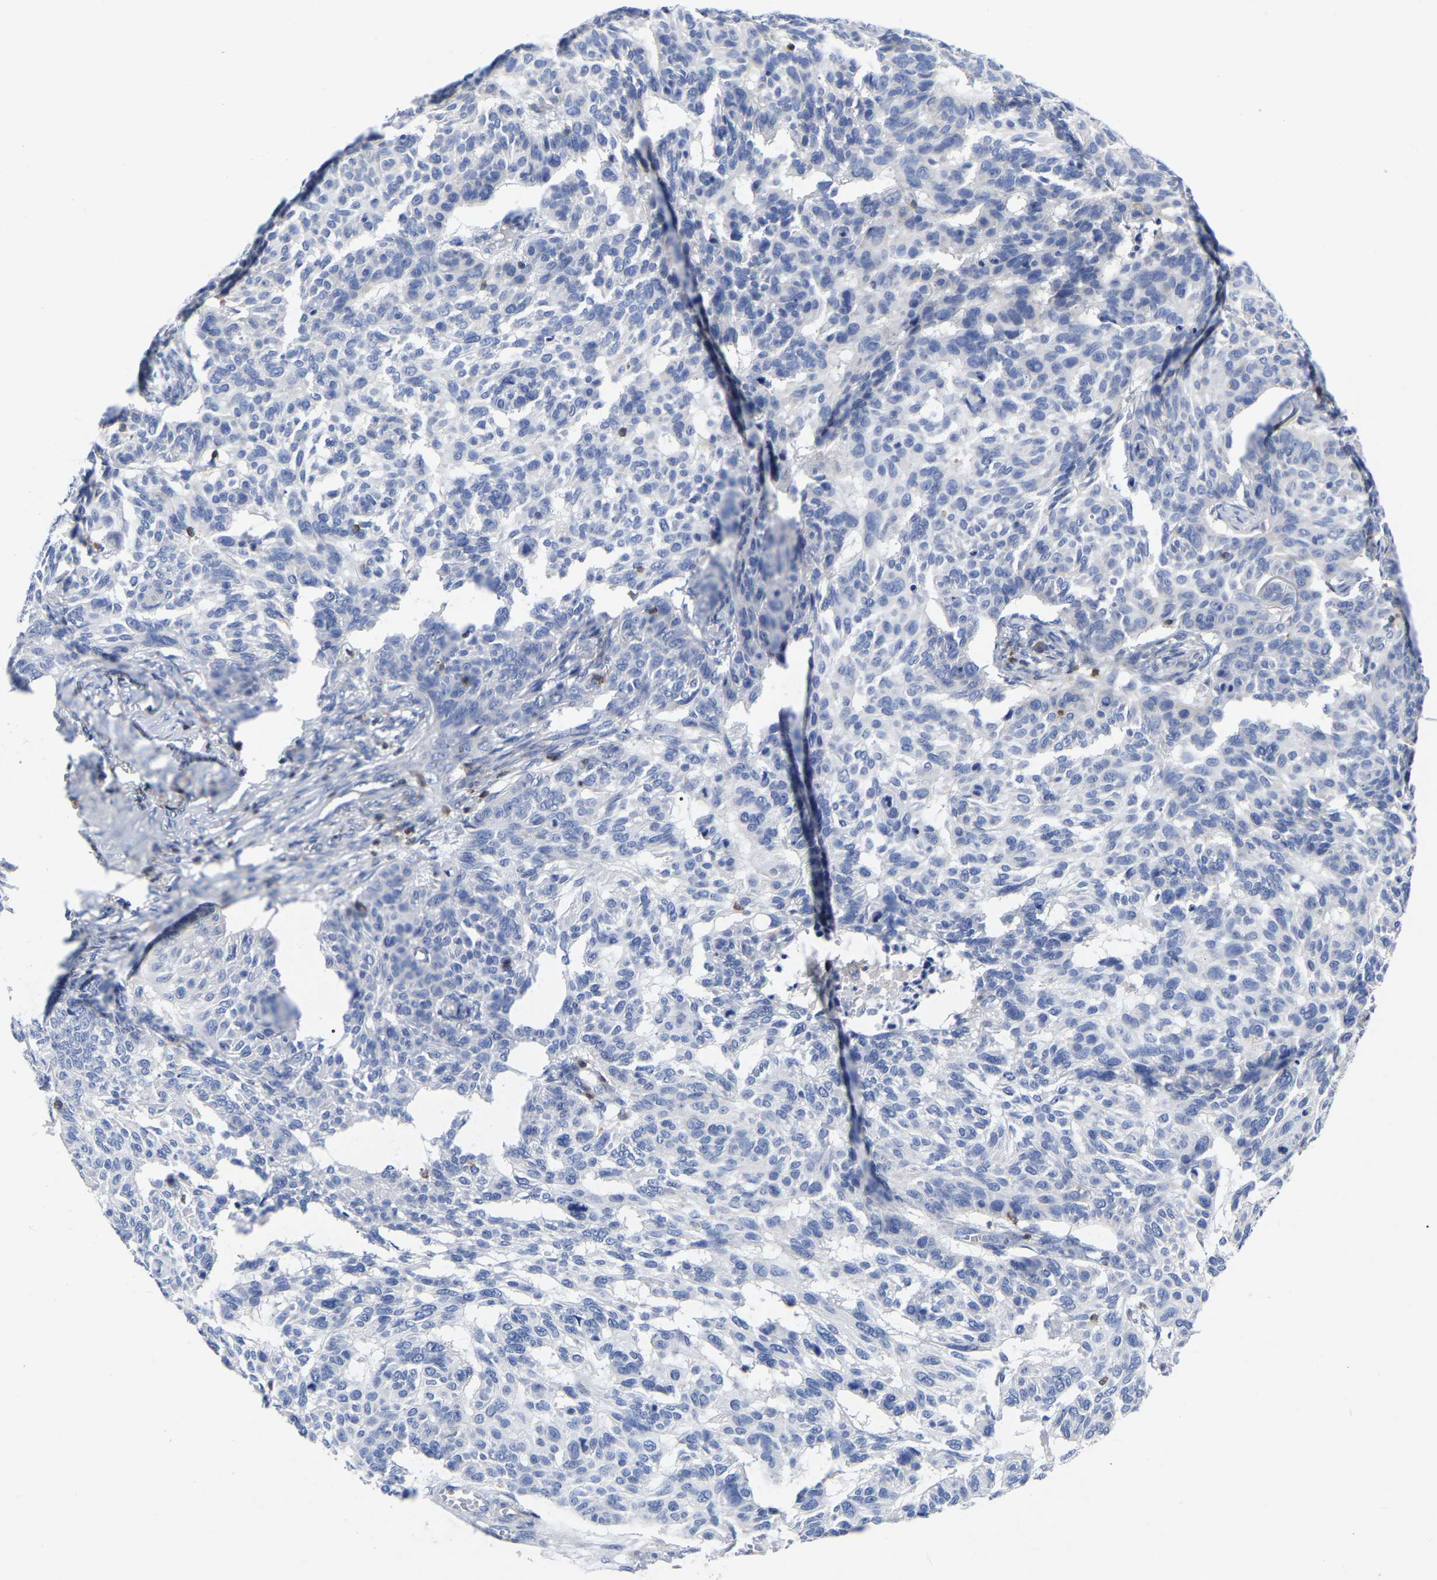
{"staining": {"intensity": "negative", "quantity": "none", "location": "none"}, "tissue": "skin cancer", "cell_type": "Tumor cells", "image_type": "cancer", "snomed": [{"axis": "morphology", "description": "Basal cell carcinoma"}, {"axis": "topography", "description": "Skin"}], "caption": "A high-resolution micrograph shows immunohistochemistry staining of skin cancer (basal cell carcinoma), which demonstrates no significant staining in tumor cells. The staining is performed using DAB (3,3'-diaminobenzidine) brown chromogen with nuclei counter-stained in using hematoxylin.", "gene": "PTPN7", "patient": {"sex": "male", "age": 85}}